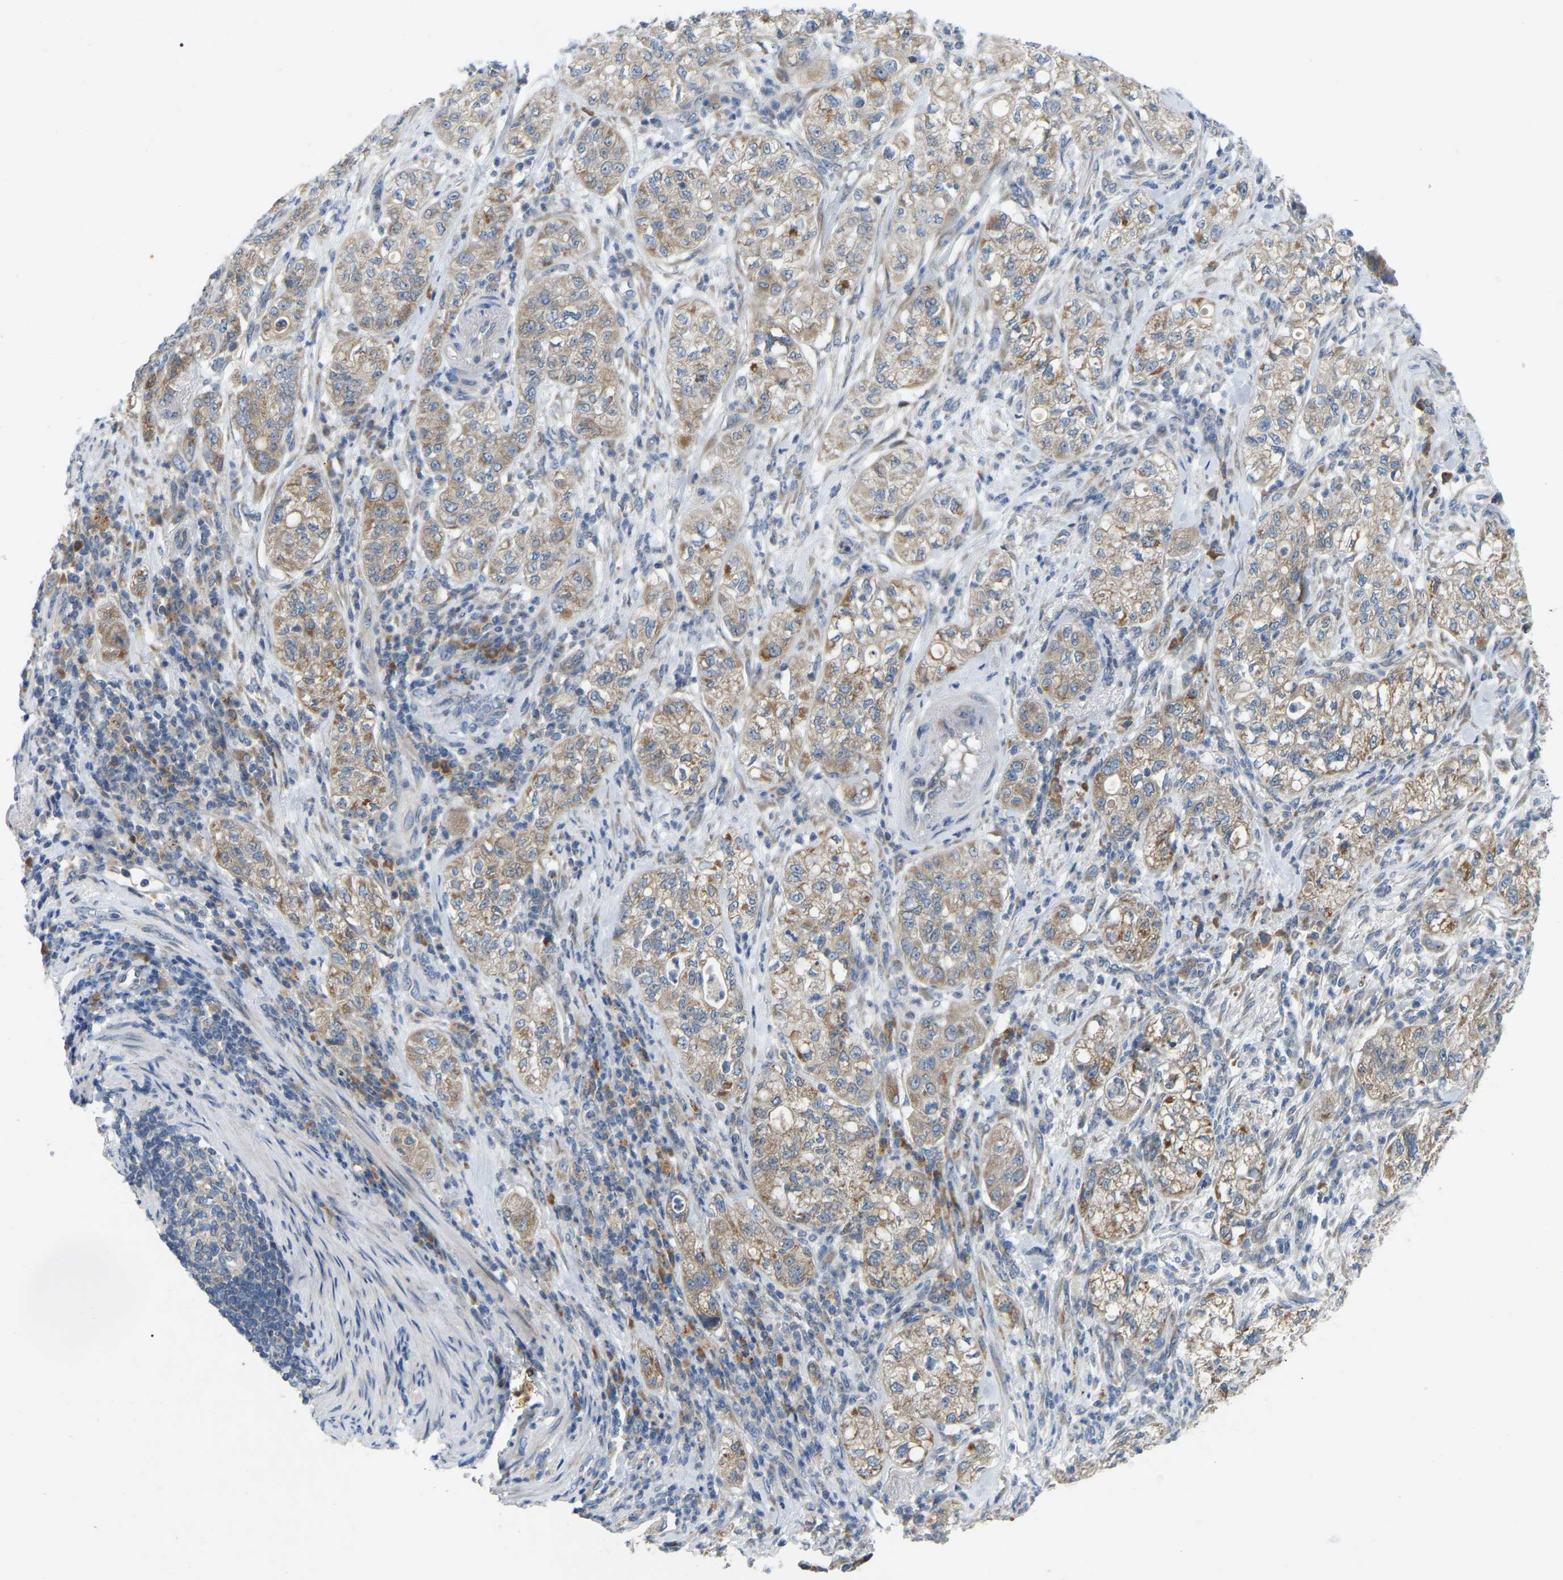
{"staining": {"intensity": "moderate", "quantity": ">75%", "location": "cytoplasmic/membranous"}, "tissue": "pancreatic cancer", "cell_type": "Tumor cells", "image_type": "cancer", "snomed": [{"axis": "morphology", "description": "Adenocarcinoma, NOS"}, {"axis": "topography", "description": "Pancreas"}], "caption": "Moderate cytoplasmic/membranous protein staining is appreciated in about >75% of tumor cells in adenocarcinoma (pancreatic).", "gene": "PARL", "patient": {"sex": "female", "age": 78}}